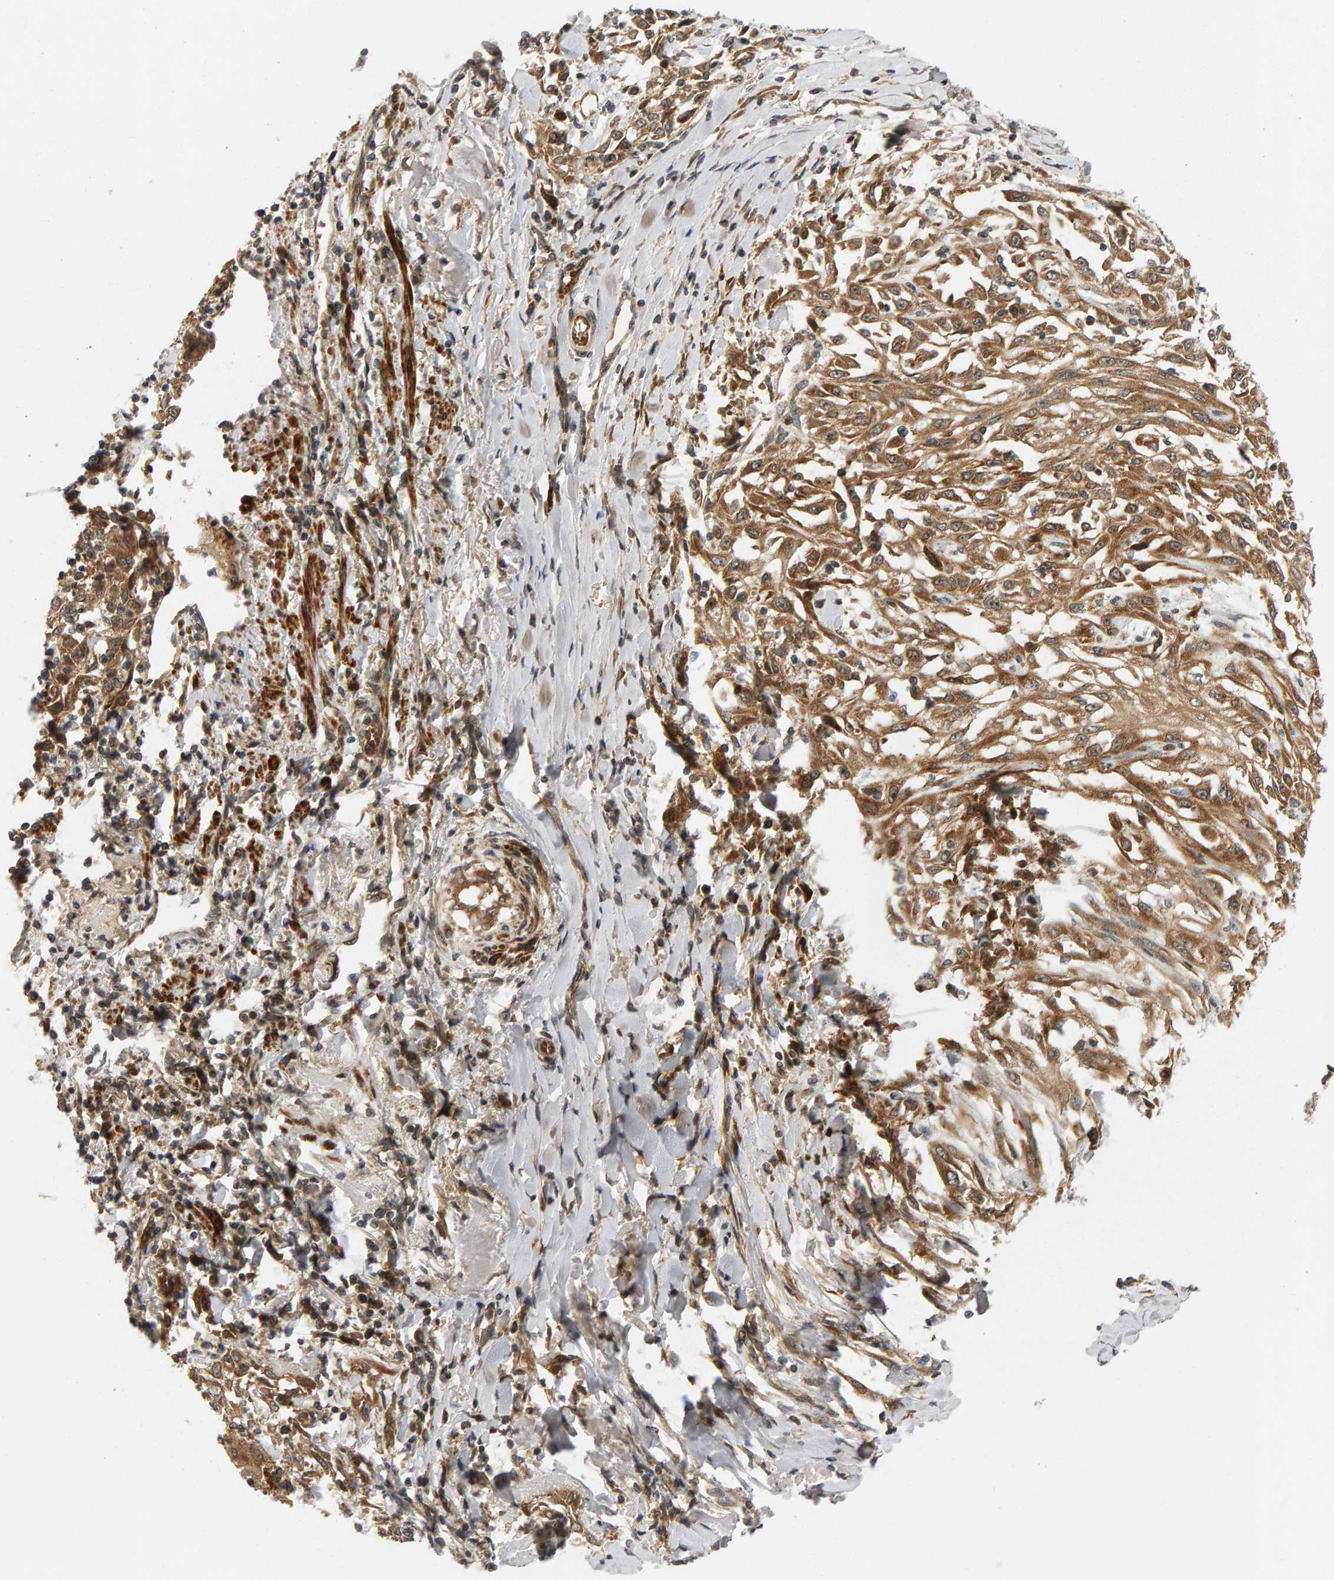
{"staining": {"intensity": "moderate", "quantity": ">75%", "location": "cytoplasmic/membranous"}, "tissue": "skin cancer", "cell_type": "Tumor cells", "image_type": "cancer", "snomed": [{"axis": "morphology", "description": "Squamous cell carcinoma, NOS"}, {"axis": "morphology", "description": "Squamous cell carcinoma, metastatic, NOS"}, {"axis": "topography", "description": "Skin"}, {"axis": "topography", "description": "Lymph node"}], "caption": "Moderate cytoplasmic/membranous expression is appreciated in about >75% of tumor cells in skin squamous cell carcinoma.", "gene": "BAHCC1", "patient": {"sex": "male", "age": 75}}